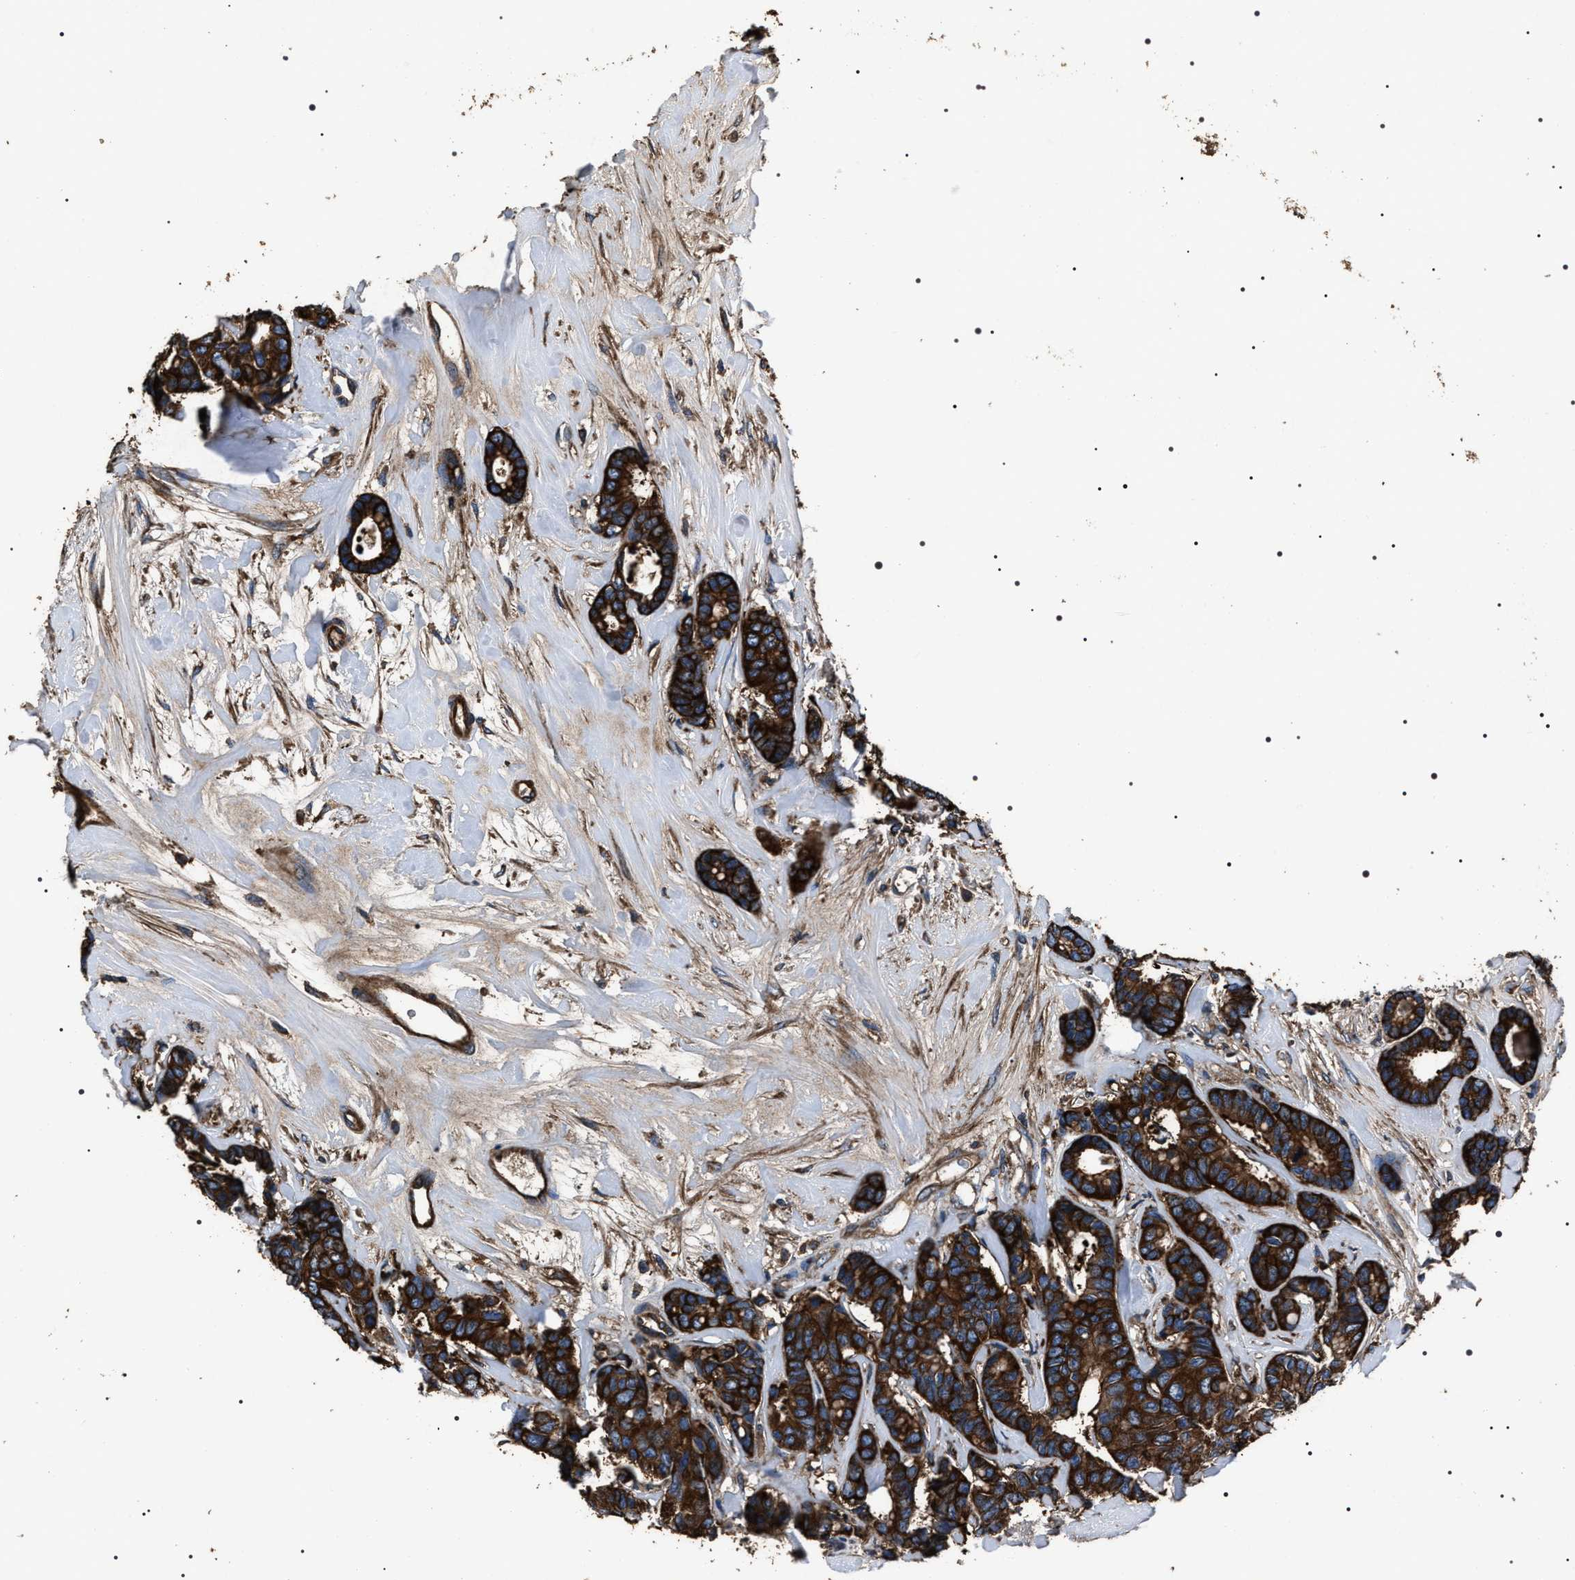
{"staining": {"intensity": "strong", "quantity": ">75%", "location": "cytoplasmic/membranous"}, "tissue": "breast cancer", "cell_type": "Tumor cells", "image_type": "cancer", "snomed": [{"axis": "morphology", "description": "Duct carcinoma"}, {"axis": "topography", "description": "Breast"}], "caption": "The immunohistochemical stain highlights strong cytoplasmic/membranous positivity in tumor cells of breast intraductal carcinoma tissue.", "gene": "HSCB", "patient": {"sex": "female", "age": 87}}